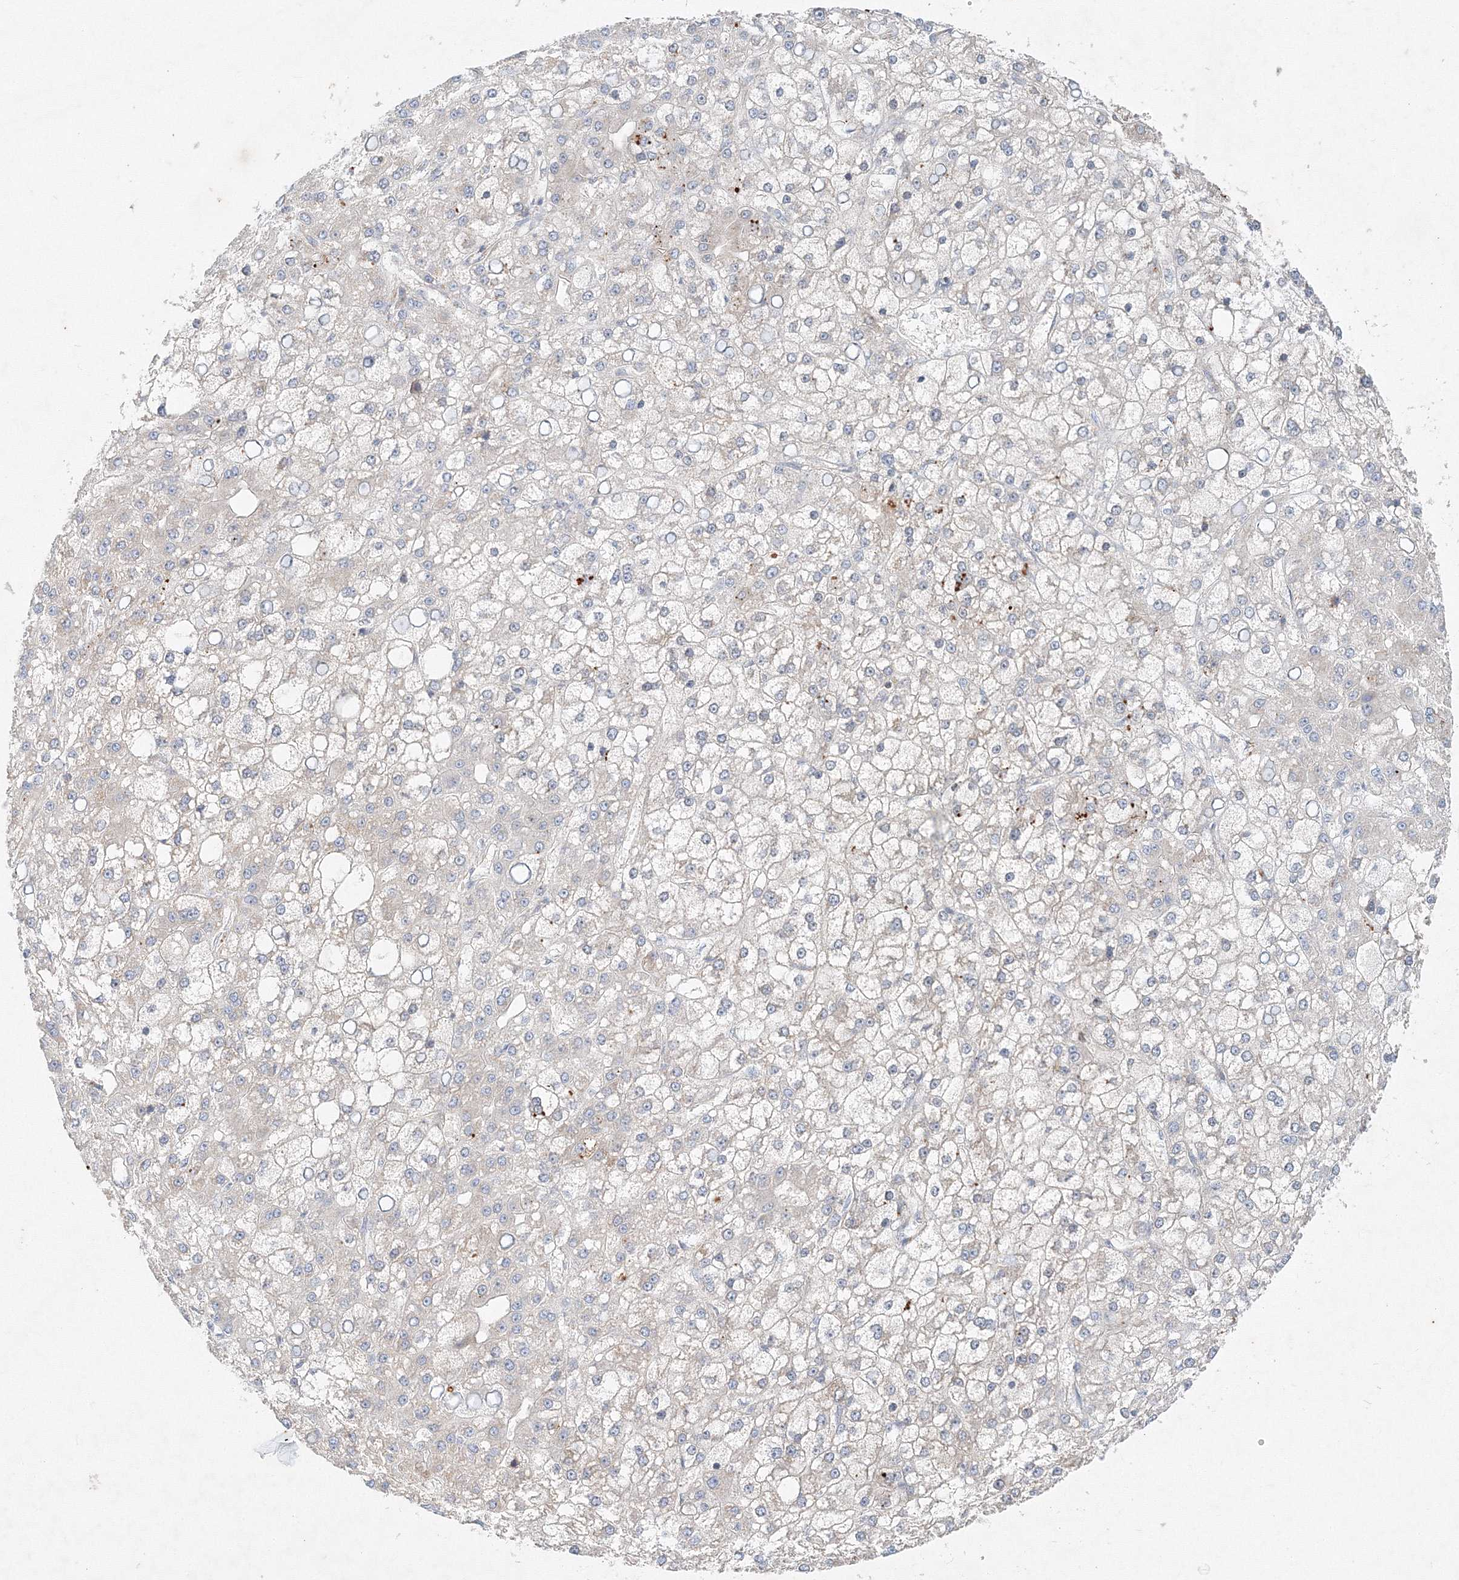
{"staining": {"intensity": "negative", "quantity": "none", "location": "none"}, "tissue": "liver cancer", "cell_type": "Tumor cells", "image_type": "cancer", "snomed": [{"axis": "morphology", "description": "Carcinoma, Hepatocellular, NOS"}, {"axis": "topography", "description": "Liver"}], "caption": "An image of human hepatocellular carcinoma (liver) is negative for staining in tumor cells. The staining was performed using DAB (3,3'-diaminobenzidine) to visualize the protein expression in brown, while the nuclei were stained in blue with hematoxylin (Magnification: 20x).", "gene": "DNAH1", "patient": {"sex": "male", "age": 67}}